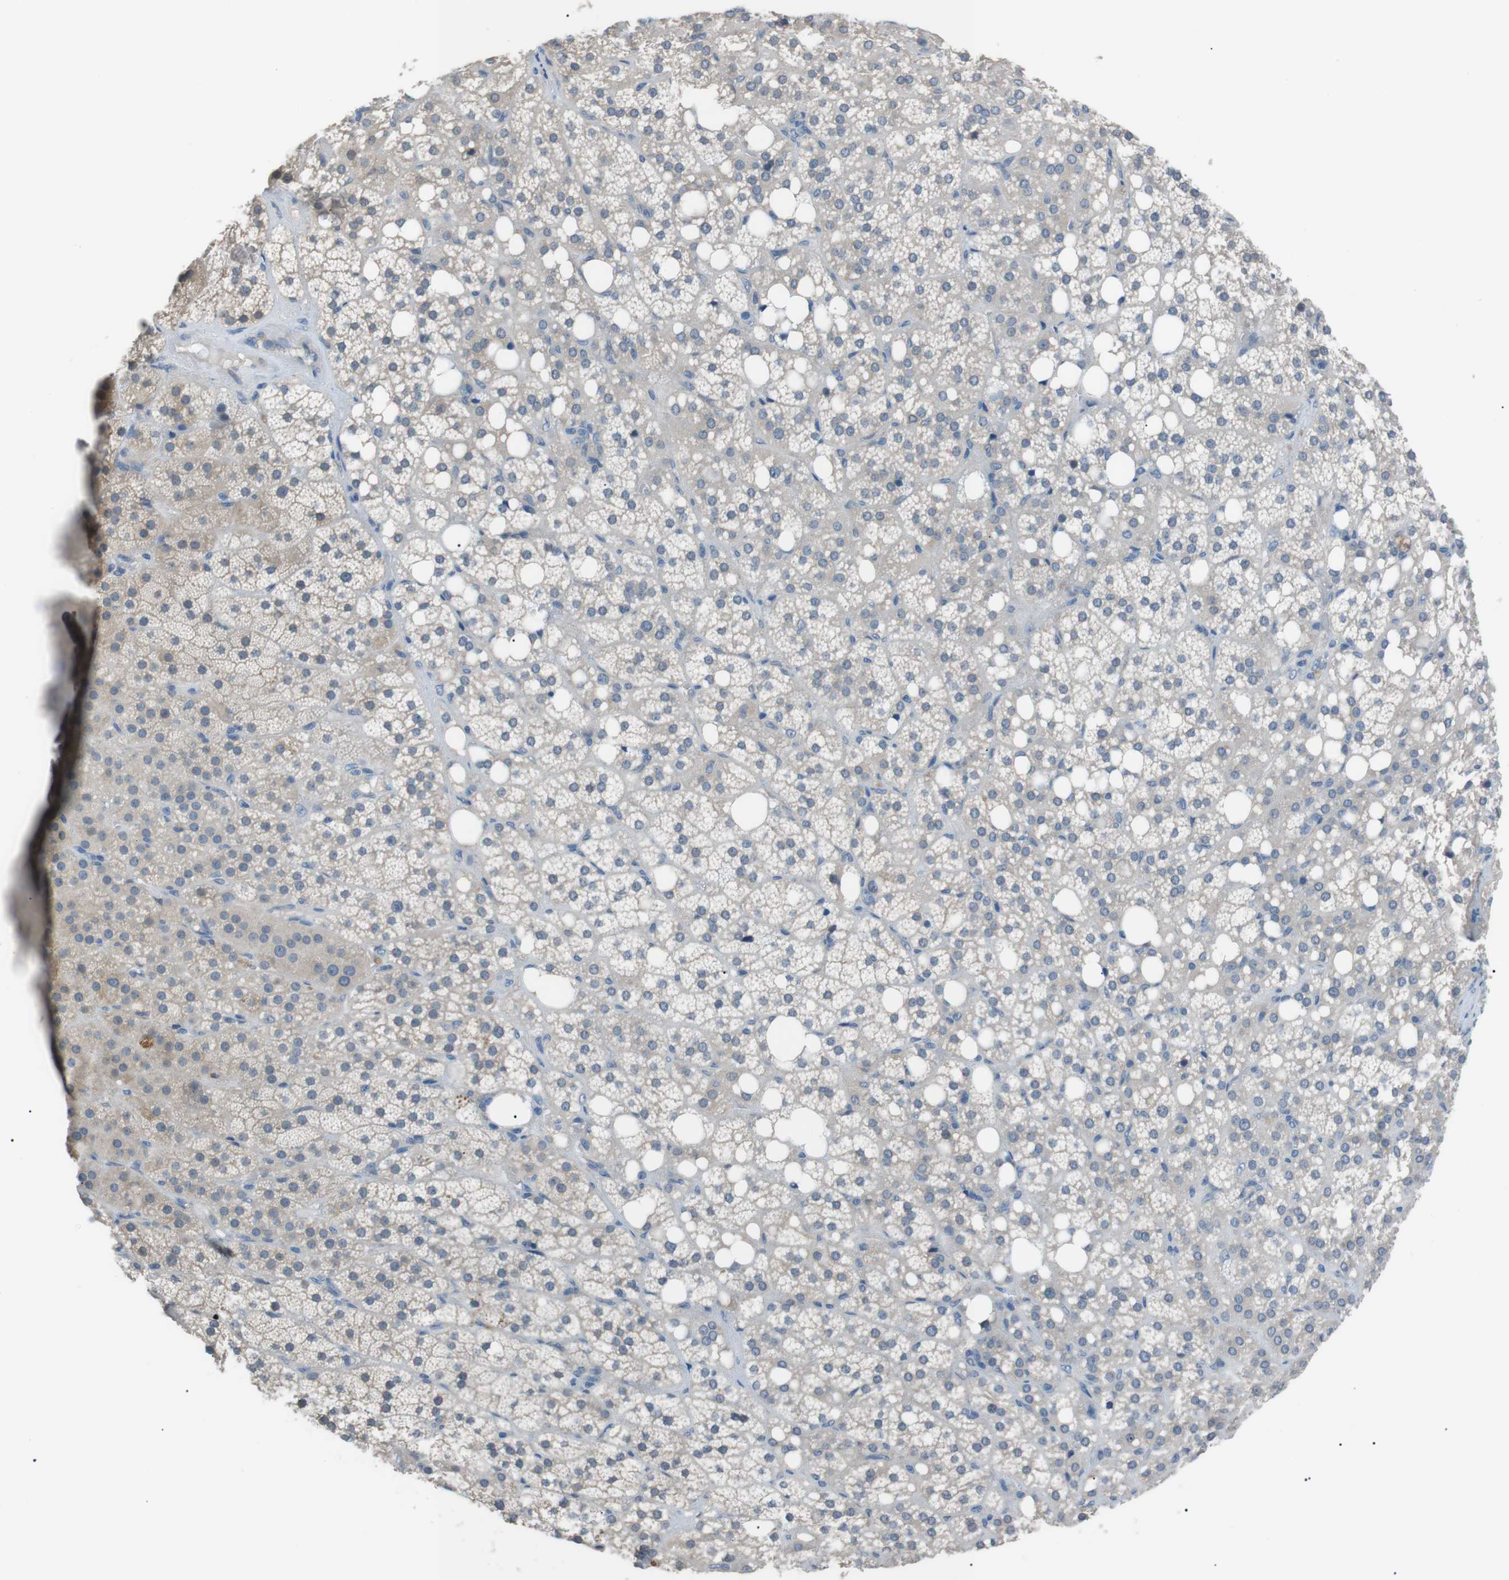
{"staining": {"intensity": "moderate", "quantity": "<25%", "location": "cytoplasmic/membranous"}, "tissue": "adrenal gland", "cell_type": "Glandular cells", "image_type": "normal", "snomed": [{"axis": "morphology", "description": "Normal tissue, NOS"}, {"axis": "topography", "description": "Adrenal gland"}], "caption": "Immunohistochemical staining of benign adrenal gland reveals <25% levels of moderate cytoplasmic/membranous protein expression in approximately <25% of glandular cells. (DAB (3,3'-diaminobenzidine) = brown stain, brightfield microscopy at high magnification).", "gene": "CDH26", "patient": {"sex": "female", "age": 59}}